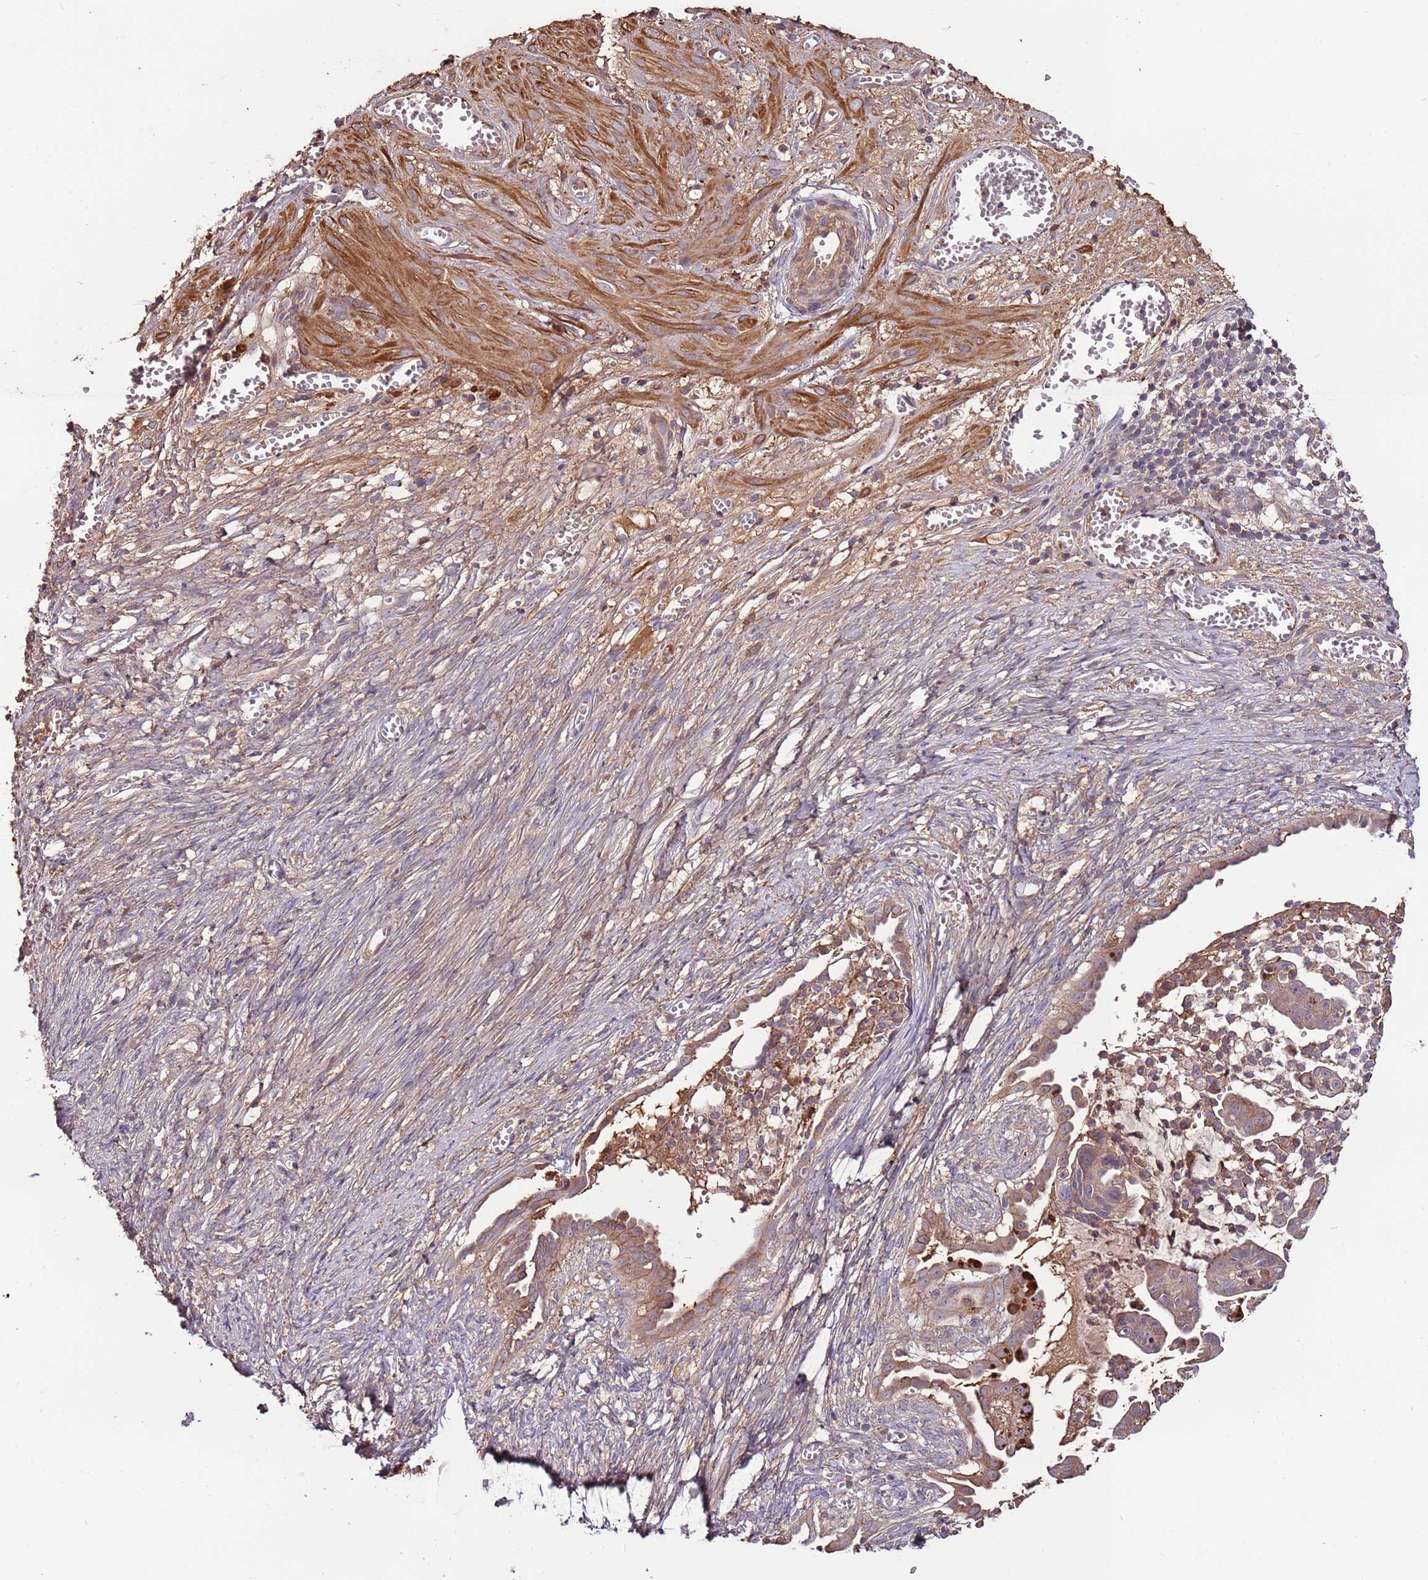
{"staining": {"intensity": "weak", "quantity": ">75%", "location": "cytoplasmic/membranous"}, "tissue": "ovarian cancer", "cell_type": "Tumor cells", "image_type": "cancer", "snomed": [{"axis": "morphology", "description": "Cystadenocarcinoma, mucinous, NOS"}, {"axis": "topography", "description": "Ovary"}], "caption": "Immunohistochemical staining of ovarian mucinous cystadenocarcinoma displays weak cytoplasmic/membranous protein positivity in about >75% of tumor cells.", "gene": "DENR", "patient": {"sex": "female", "age": 70}}